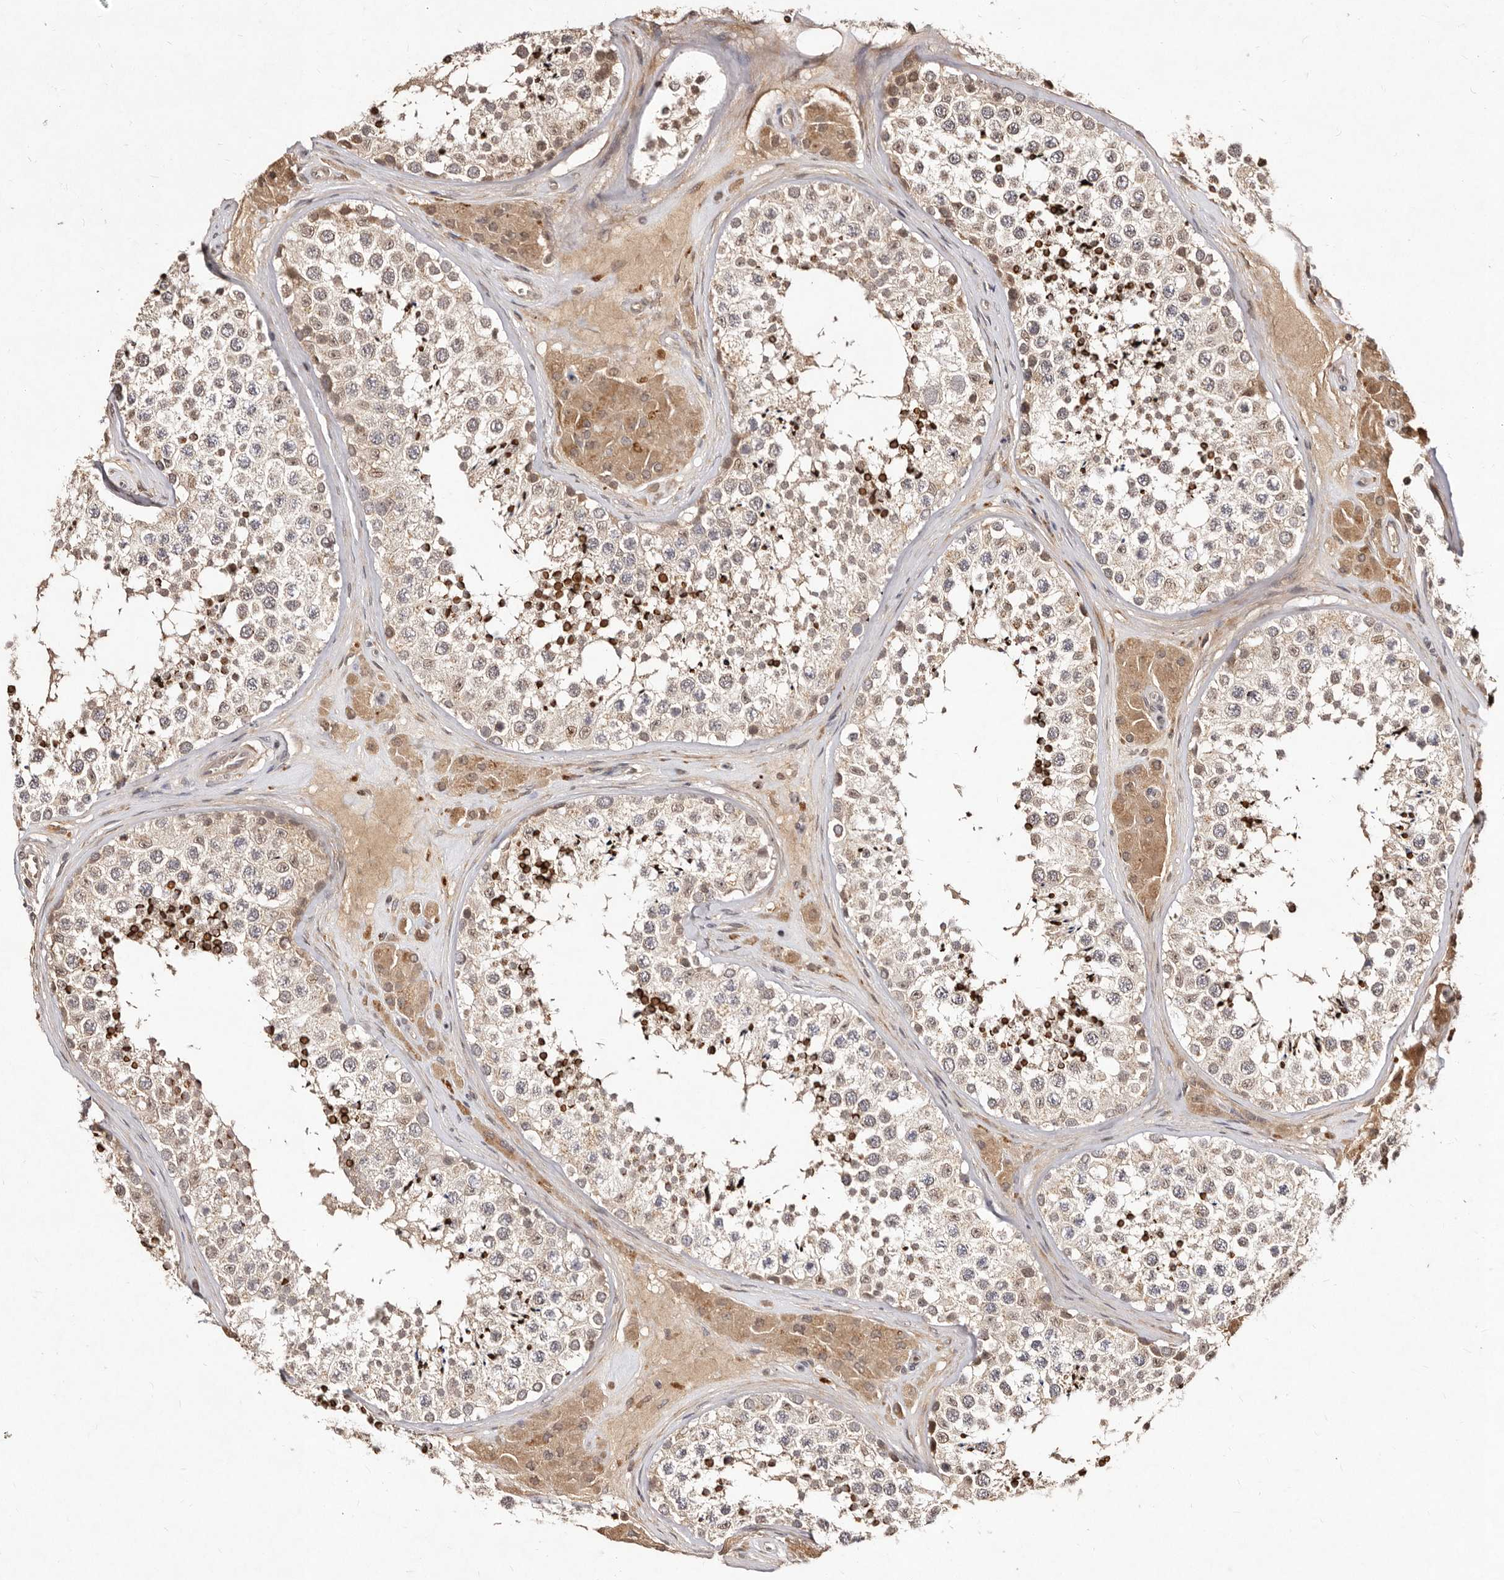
{"staining": {"intensity": "strong", "quantity": "<25%", "location": "cytoplasmic/membranous"}, "tissue": "testis", "cell_type": "Cells in seminiferous ducts", "image_type": "normal", "snomed": [{"axis": "morphology", "description": "Normal tissue, NOS"}, {"axis": "topography", "description": "Testis"}], "caption": "Immunohistochemical staining of normal human testis displays medium levels of strong cytoplasmic/membranous expression in approximately <25% of cells in seminiferous ducts.", "gene": "LCORL", "patient": {"sex": "male", "age": 46}}